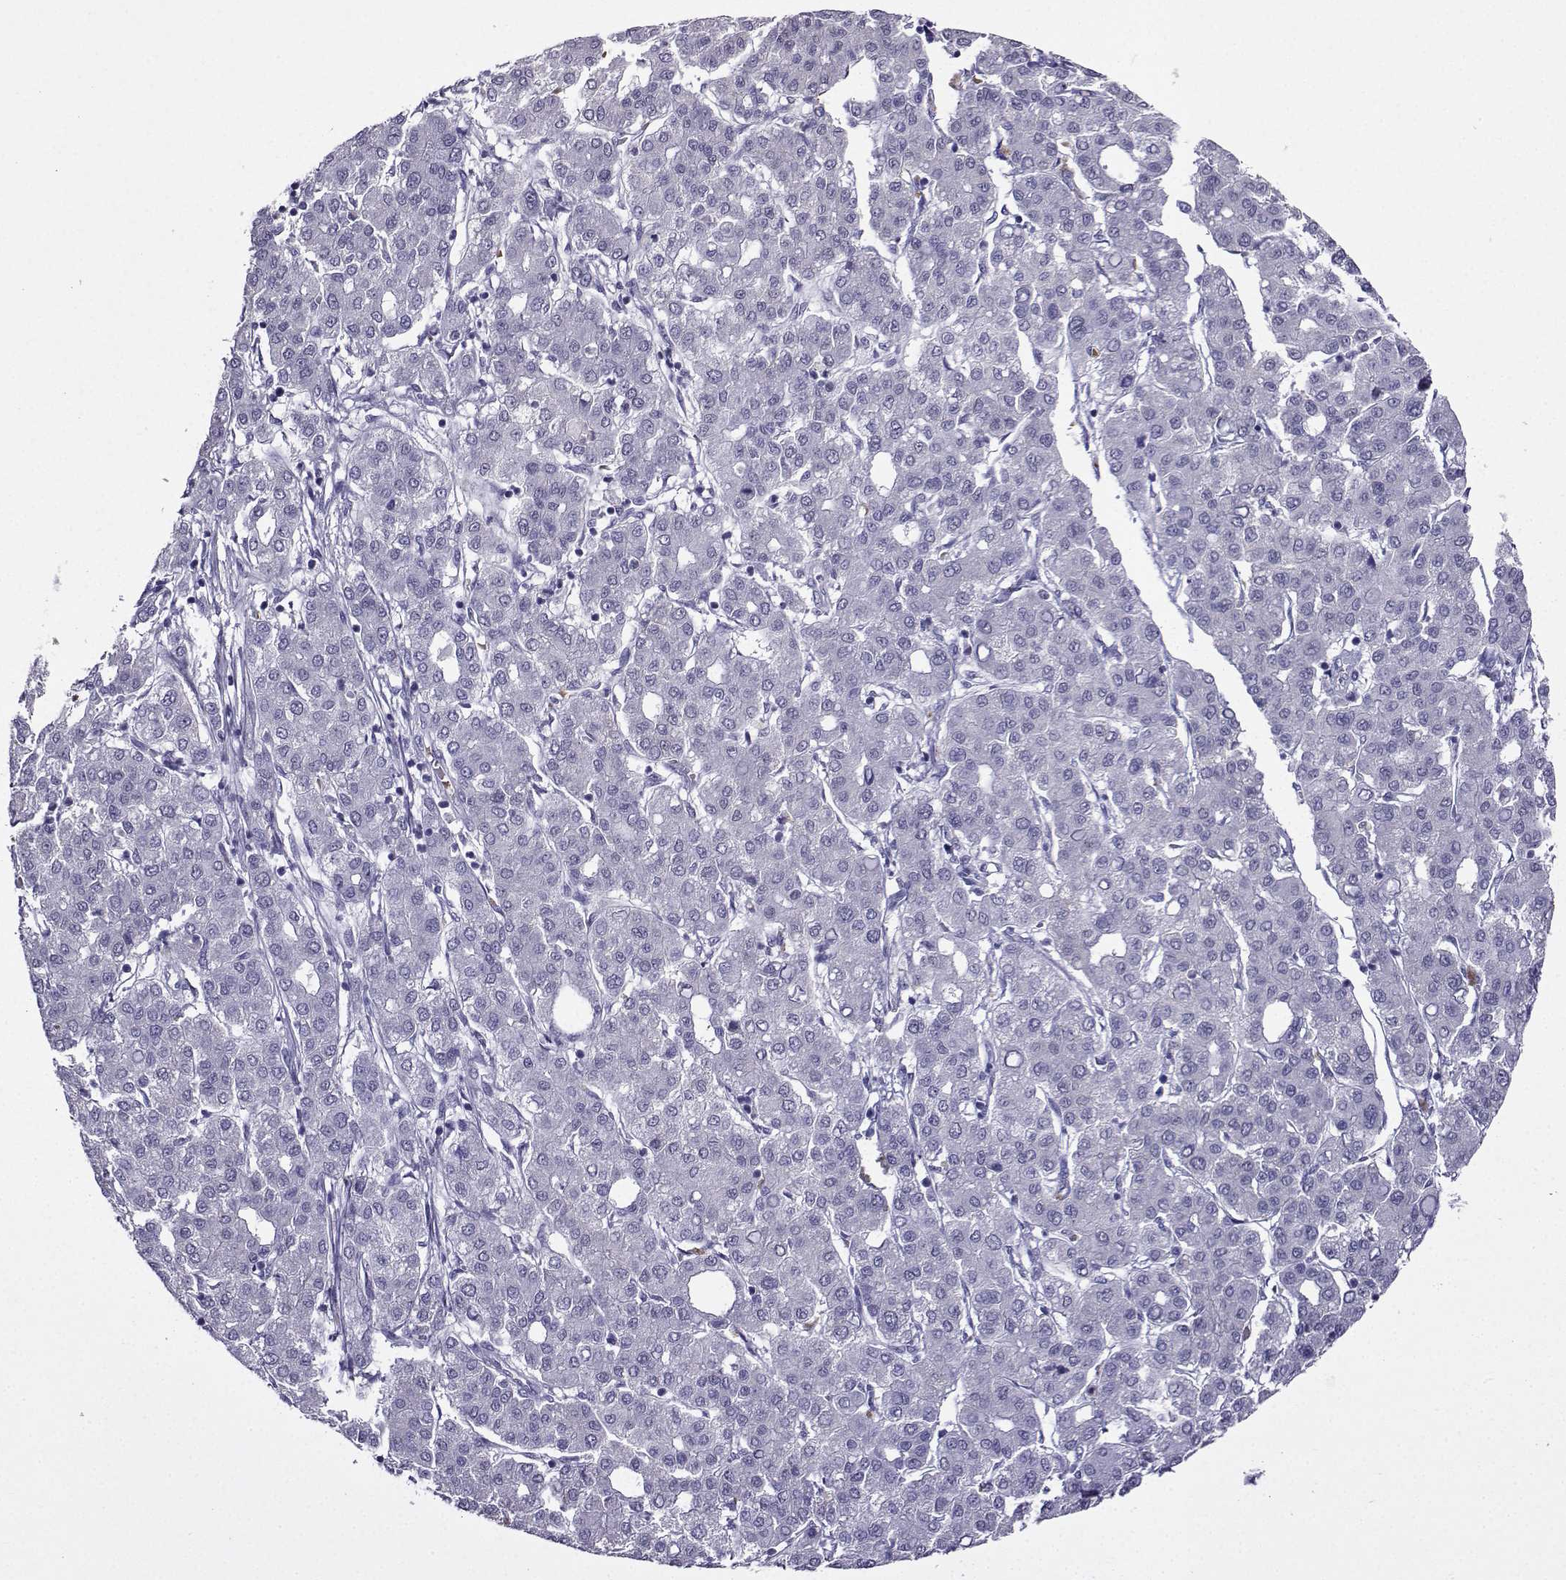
{"staining": {"intensity": "negative", "quantity": "none", "location": "none"}, "tissue": "liver cancer", "cell_type": "Tumor cells", "image_type": "cancer", "snomed": [{"axis": "morphology", "description": "Carcinoma, Hepatocellular, NOS"}, {"axis": "topography", "description": "Liver"}], "caption": "Histopathology image shows no significant protein staining in tumor cells of hepatocellular carcinoma (liver).", "gene": "LRFN2", "patient": {"sex": "male", "age": 65}}